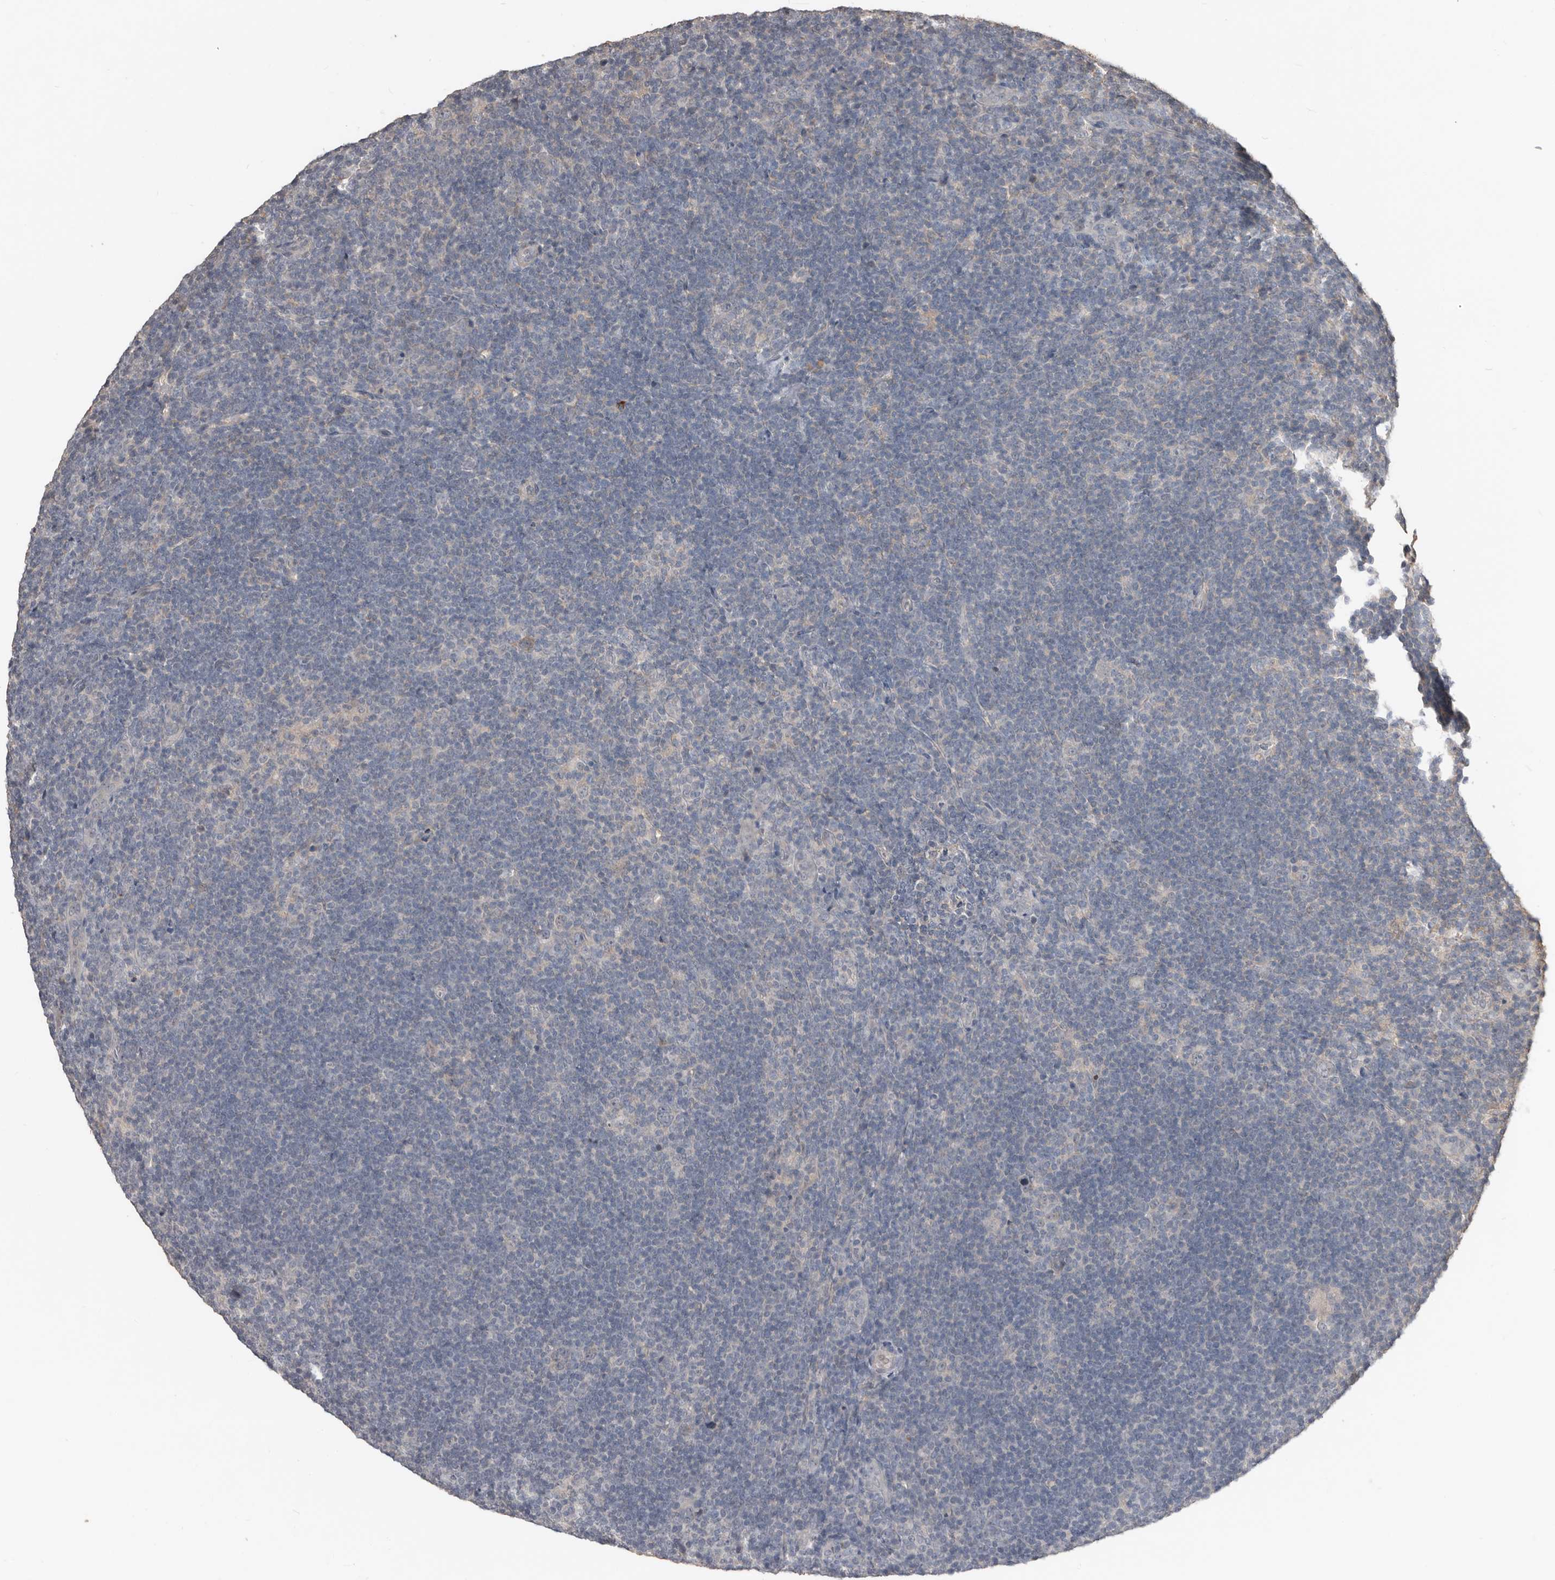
{"staining": {"intensity": "negative", "quantity": "none", "location": "none"}, "tissue": "lymphoma", "cell_type": "Tumor cells", "image_type": "cancer", "snomed": [{"axis": "morphology", "description": "Hodgkin's disease, NOS"}, {"axis": "topography", "description": "Lymph node"}], "caption": "Immunohistochemistry (IHC) photomicrograph of neoplastic tissue: human lymphoma stained with DAB (3,3'-diaminobenzidine) displays no significant protein staining in tumor cells.", "gene": "BAMBI", "patient": {"sex": "female", "age": 57}}